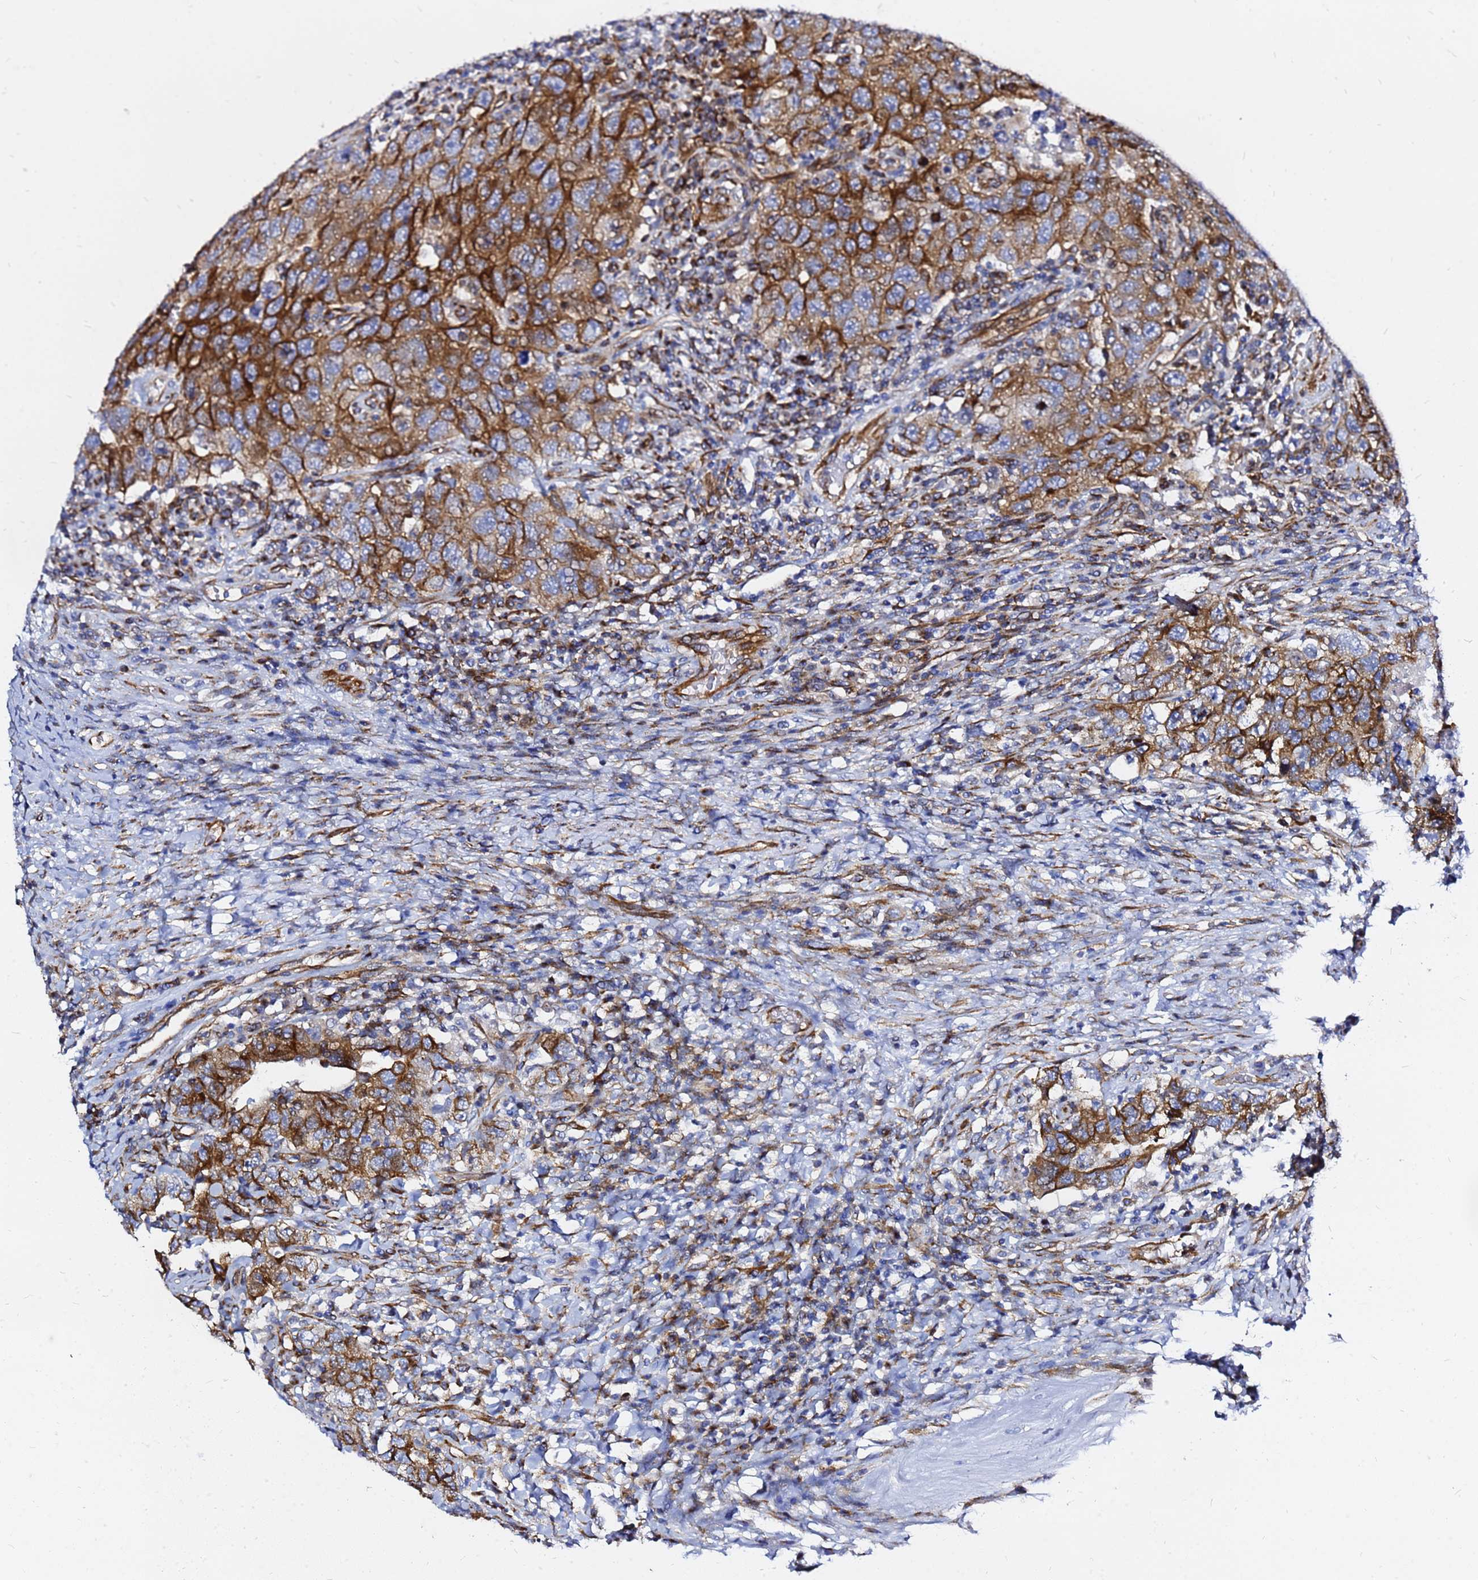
{"staining": {"intensity": "strong", "quantity": "25%-75%", "location": "cytoplasmic/membranous"}, "tissue": "testis cancer", "cell_type": "Tumor cells", "image_type": "cancer", "snomed": [{"axis": "morphology", "description": "Carcinoma, Embryonal, NOS"}, {"axis": "topography", "description": "Testis"}], "caption": "Testis cancer stained for a protein reveals strong cytoplasmic/membranous positivity in tumor cells.", "gene": "TUBA8", "patient": {"sex": "male", "age": 26}}